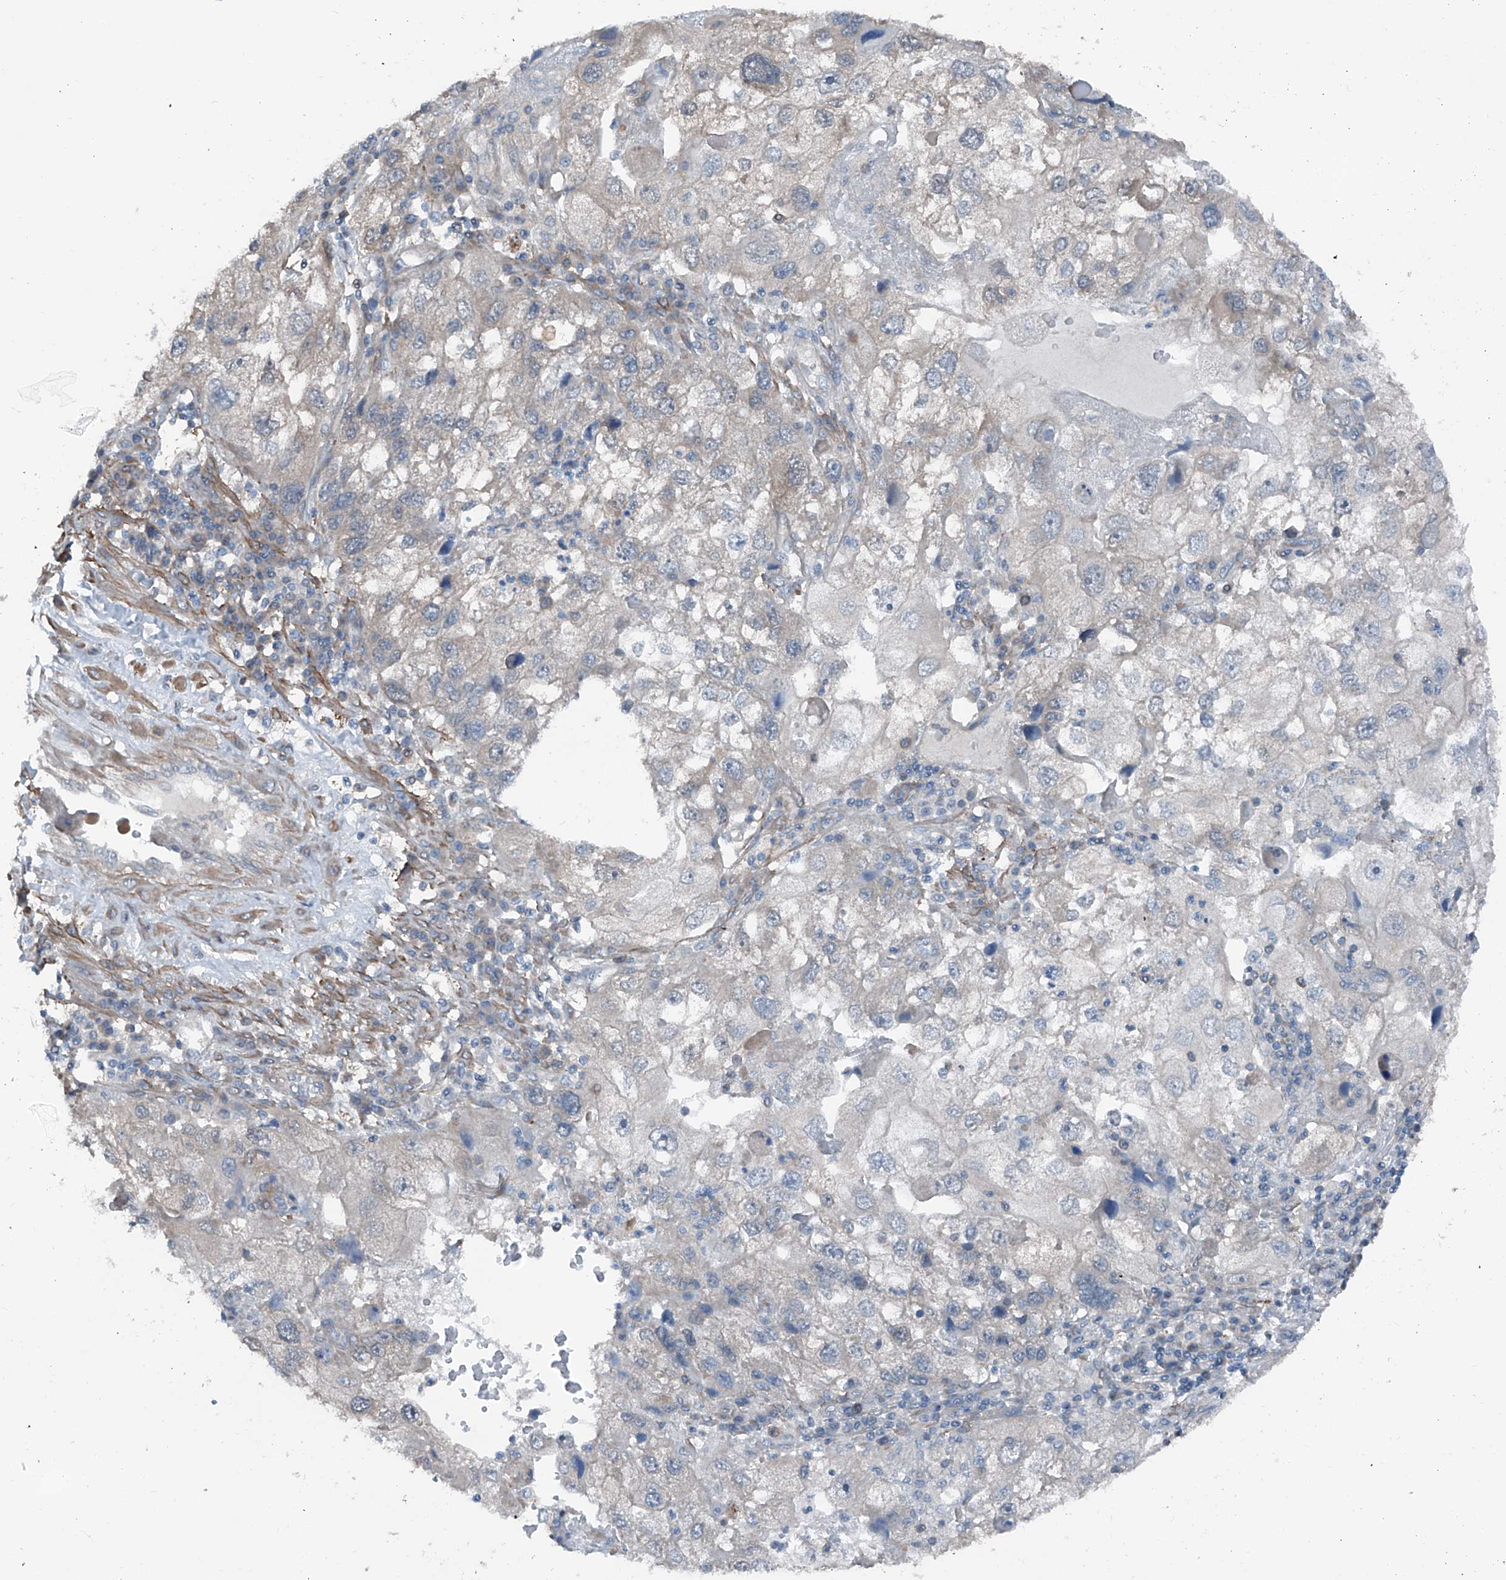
{"staining": {"intensity": "negative", "quantity": "none", "location": "none"}, "tissue": "endometrial cancer", "cell_type": "Tumor cells", "image_type": "cancer", "snomed": [{"axis": "morphology", "description": "Adenocarcinoma, NOS"}, {"axis": "topography", "description": "Endometrium"}], "caption": "Tumor cells are negative for brown protein staining in endometrial cancer (adenocarcinoma).", "gene": "HSPB11", "patient": {"sex": "female", "age": 49}}